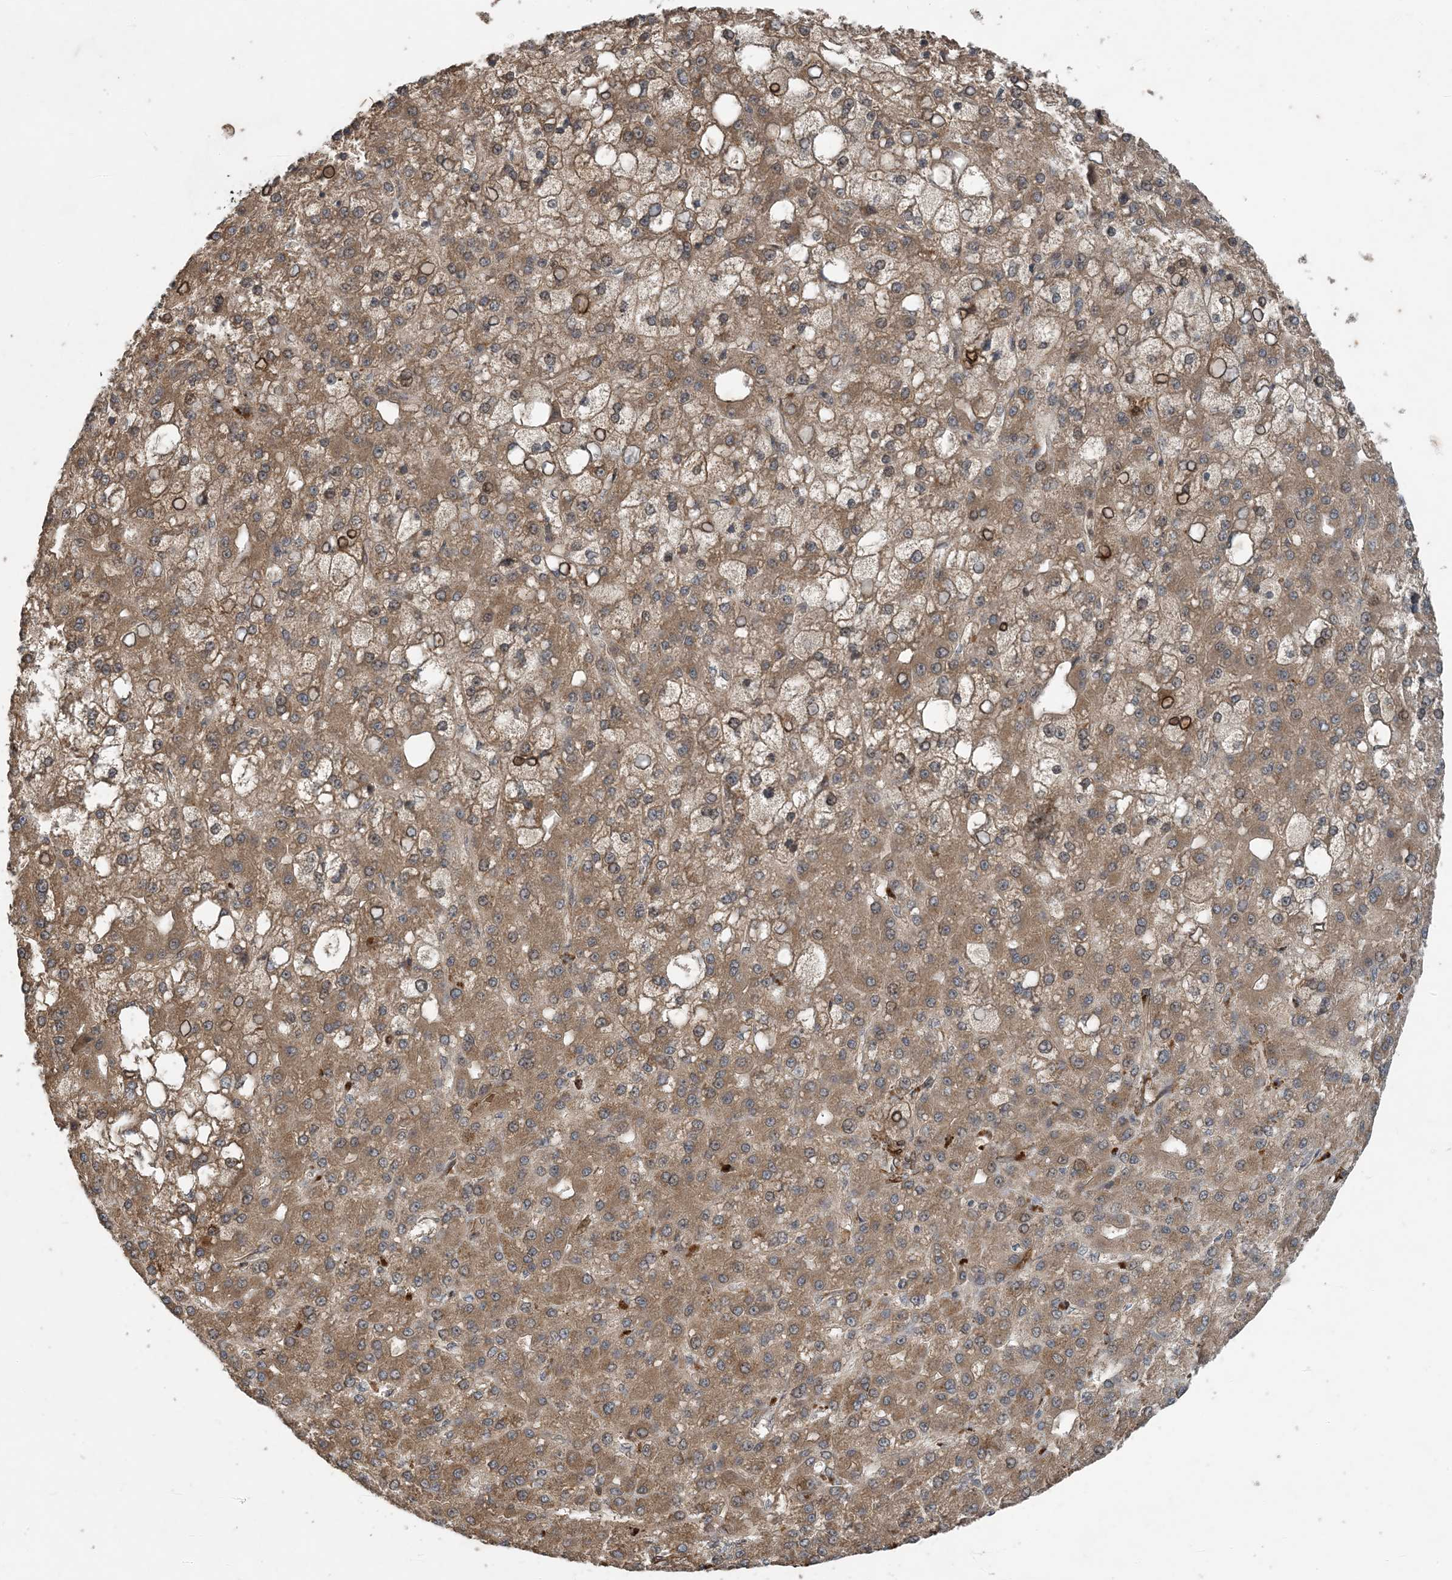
{"staining": {"intensity": "moderate", "quantity": ">75%", "location": "cytoplasmic/membranous"}, "tissue": "liver cancer", "cell_type": "Tumor cells", "image_type": "cancer", "snomed": [{"axis": "morphology", "description": "Carcinoma, Hepatocellular, NOS"}, {"axis": "topography", "description": "Liver"}], "caption": "Tumor cells demonstrate medium levels of moderate cytoplasmic/membranous staining in approximately >75% of cells in liver cancer. The protein of interest is stained brown, and the nuclei are stained in blue (DAB IHC with brightfield microscopy, high magnification).", "gene": "MYO9B", "patient": {"sex": "male", "age": 67}}